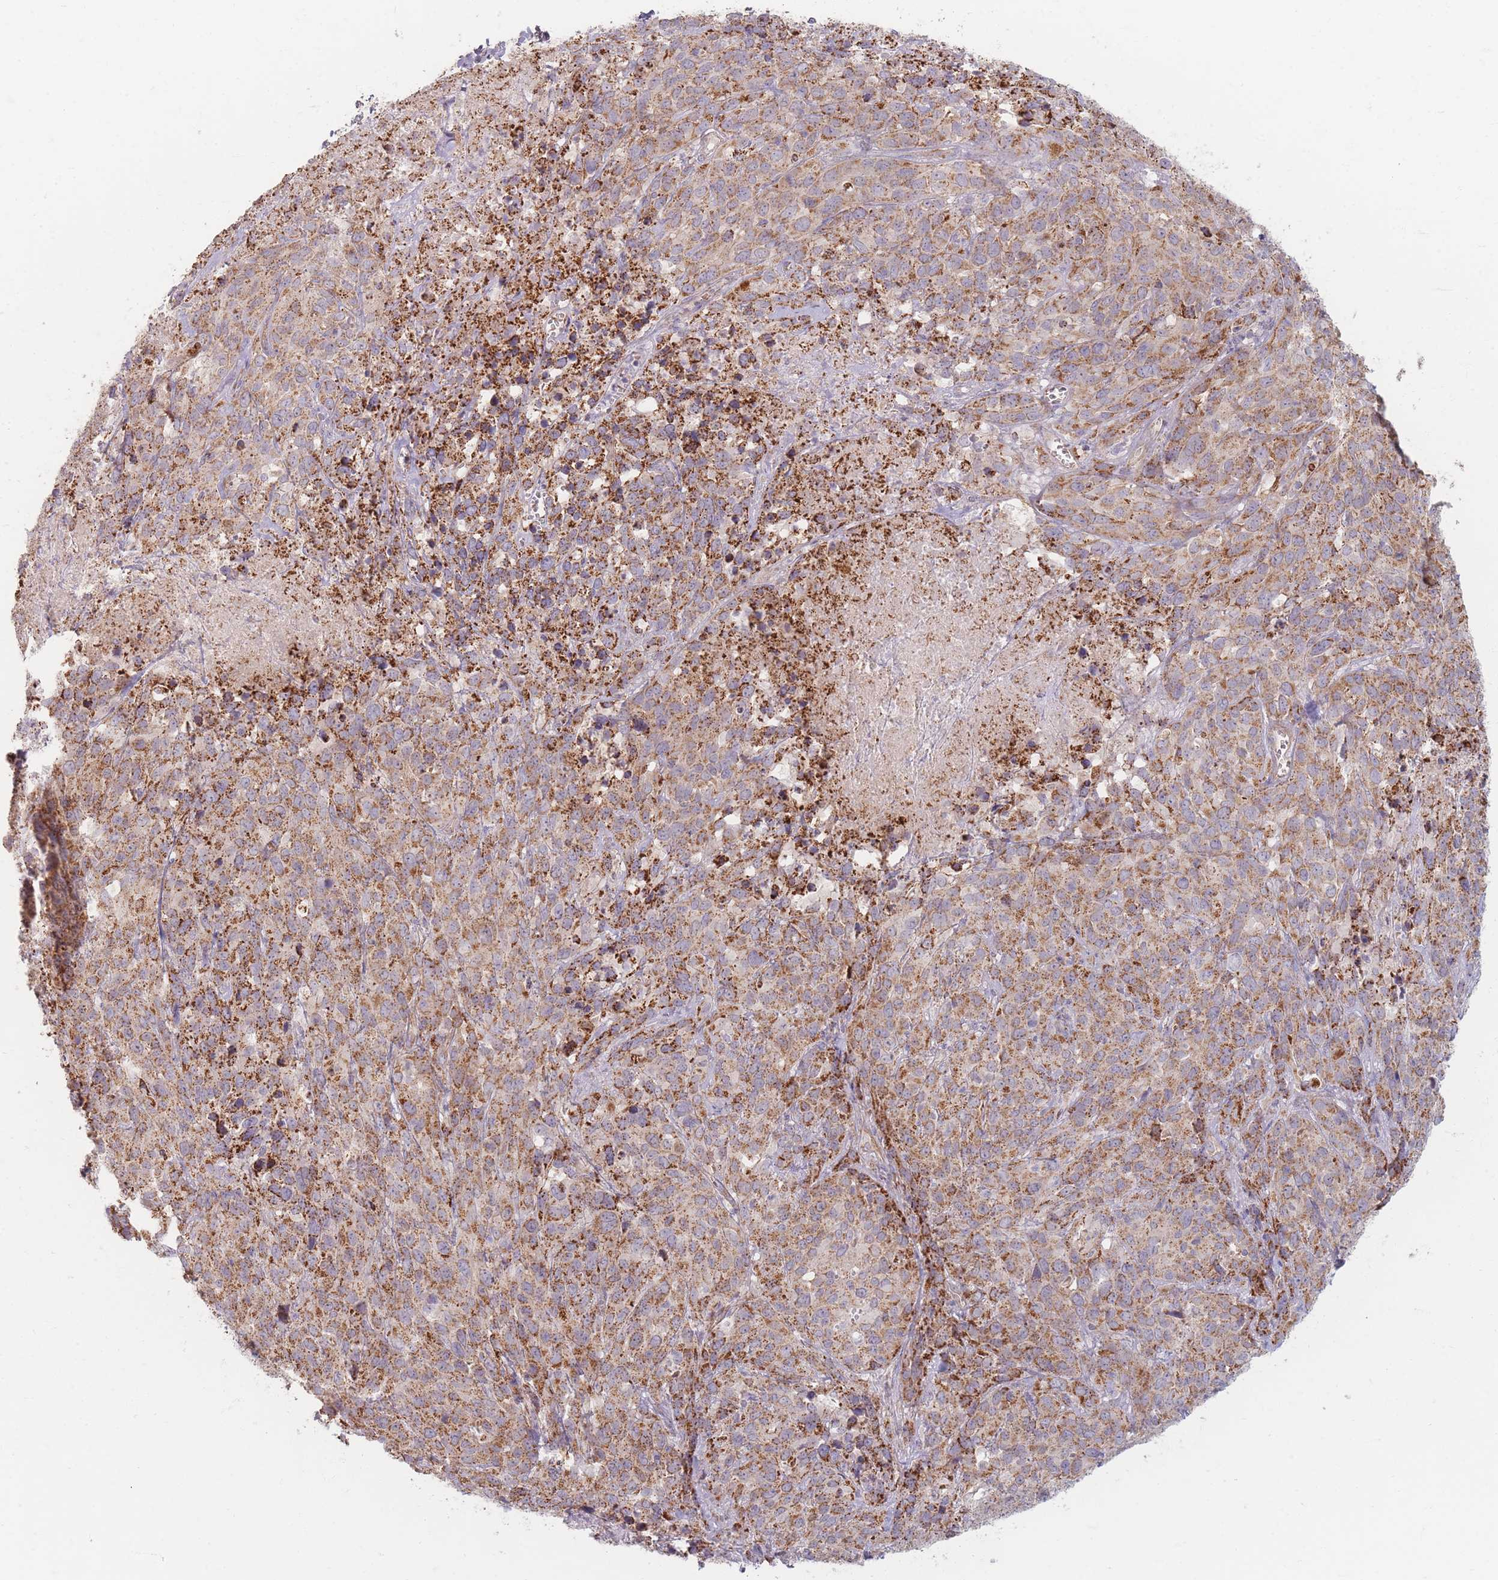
{"staining": {"intensity": "moderate", "quantity": ">75%", "location": "cytoplasmic/membranous"}, "tissue": "cervical cancer", "cell_type": "Tumor cells", "image_type": "cancer", "snomed": [{"axis": "morphology", "description": "Squamous cell carcinoma, NOS"}, {"axis": "topography", "description": "Cervix"}], "caption": "There is medium levels of moderate cytoplasmic/membranous positivity in tumor cells of squamous cell carcinoma (cervical), as demonstrated by immunohistochemical staining (brown color).", "gene": "ESRP2", "patient": {"sex": "female", "age": 51}}